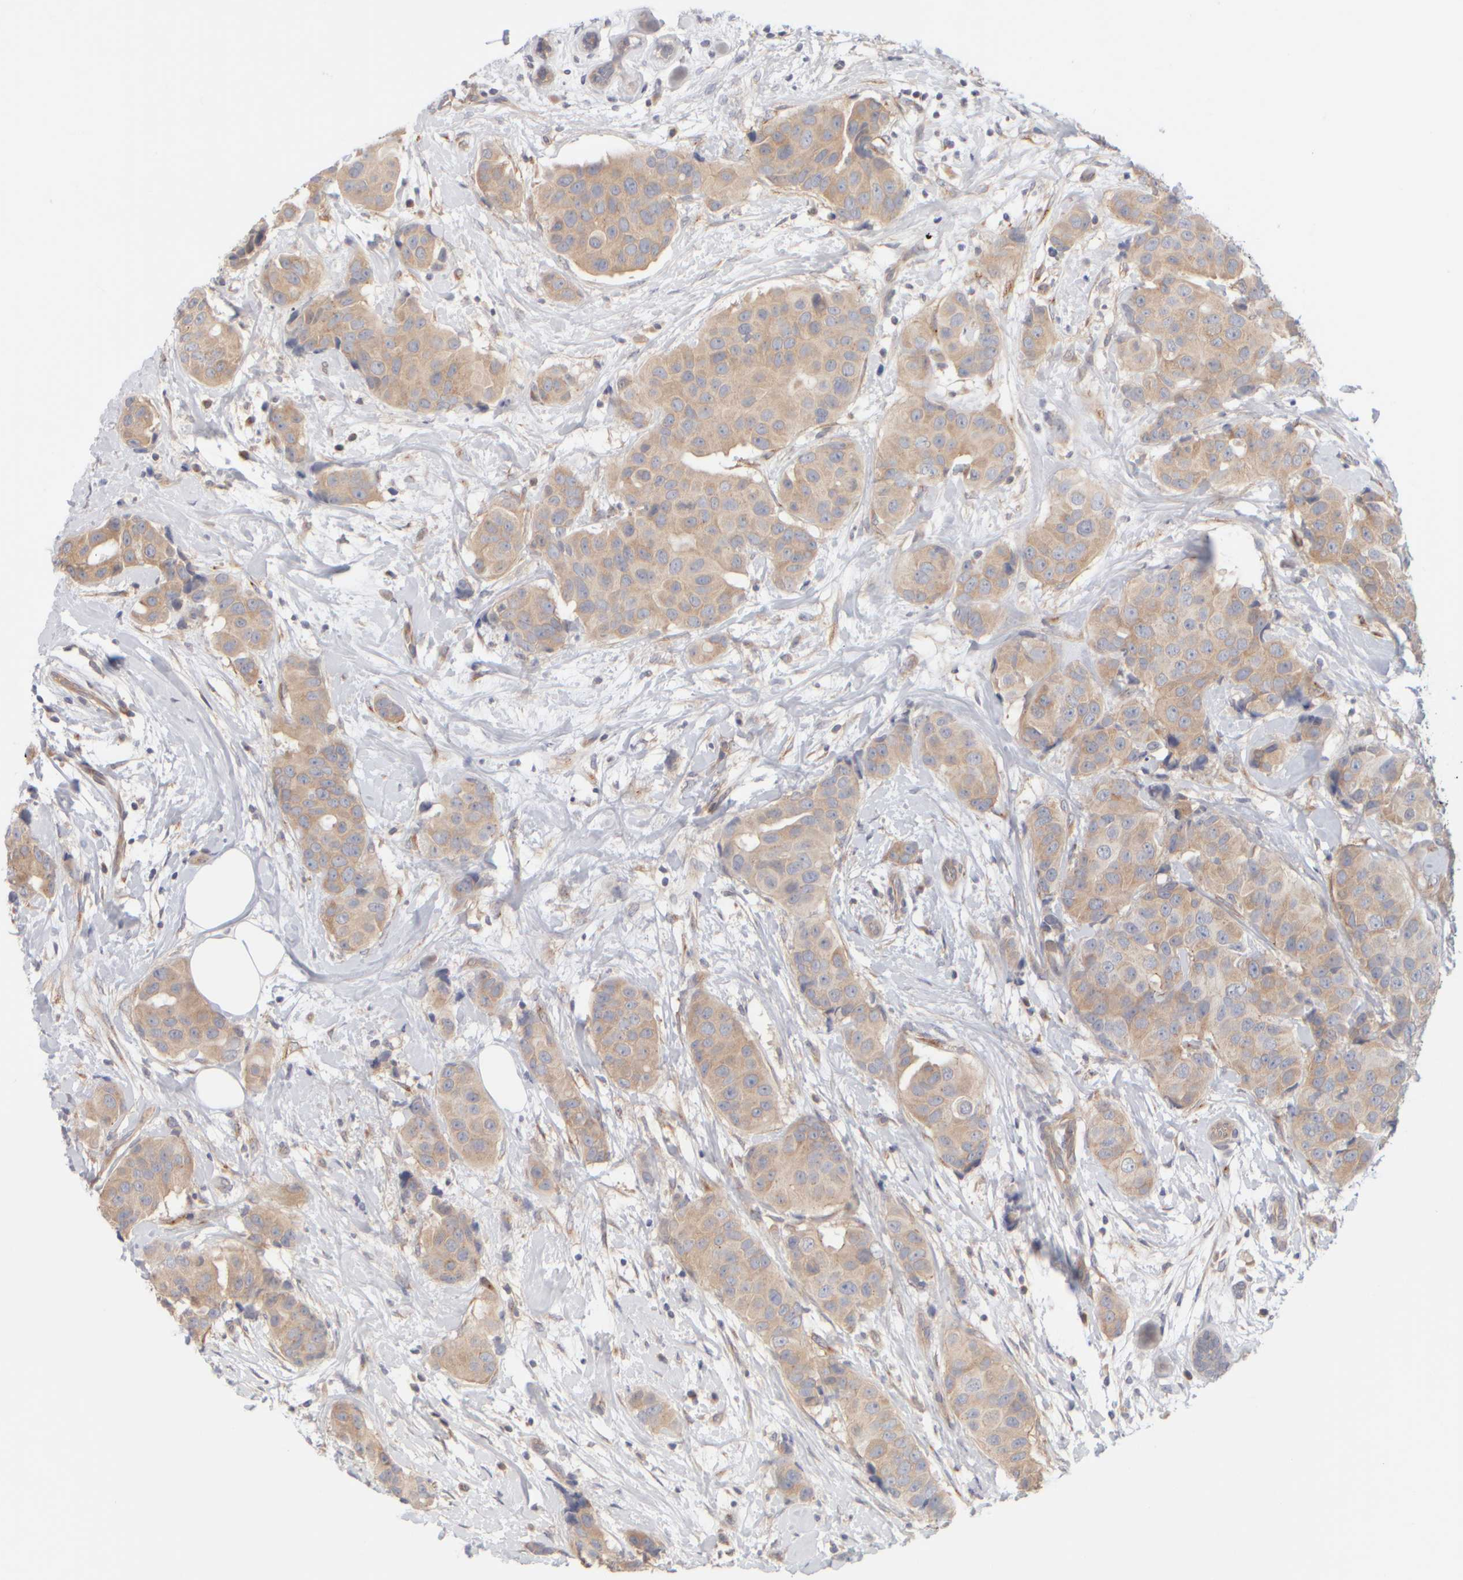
{"staining": {"intensity": "weak", "quantity": ">75%", "location": "cytoplasmic/membranous"}, "tissue": "breast cancer", "cell_type": "Tumor cells", "image_type": "cancer", "snomed": [{"axis": "morphology", "description": "Normal tissue, NOS"}, {"axis": "morphology", "description": "Duct carcinoma"}, {"axis": "topography", "description": "Breast"}], "caption": "Protein analysis of breast cancer tissue shows weak cytoplasmic/membranous expression in about >75% of tumor cells.", "gene": "GOPC", "patient": {"sex": "female", "age": 39}}